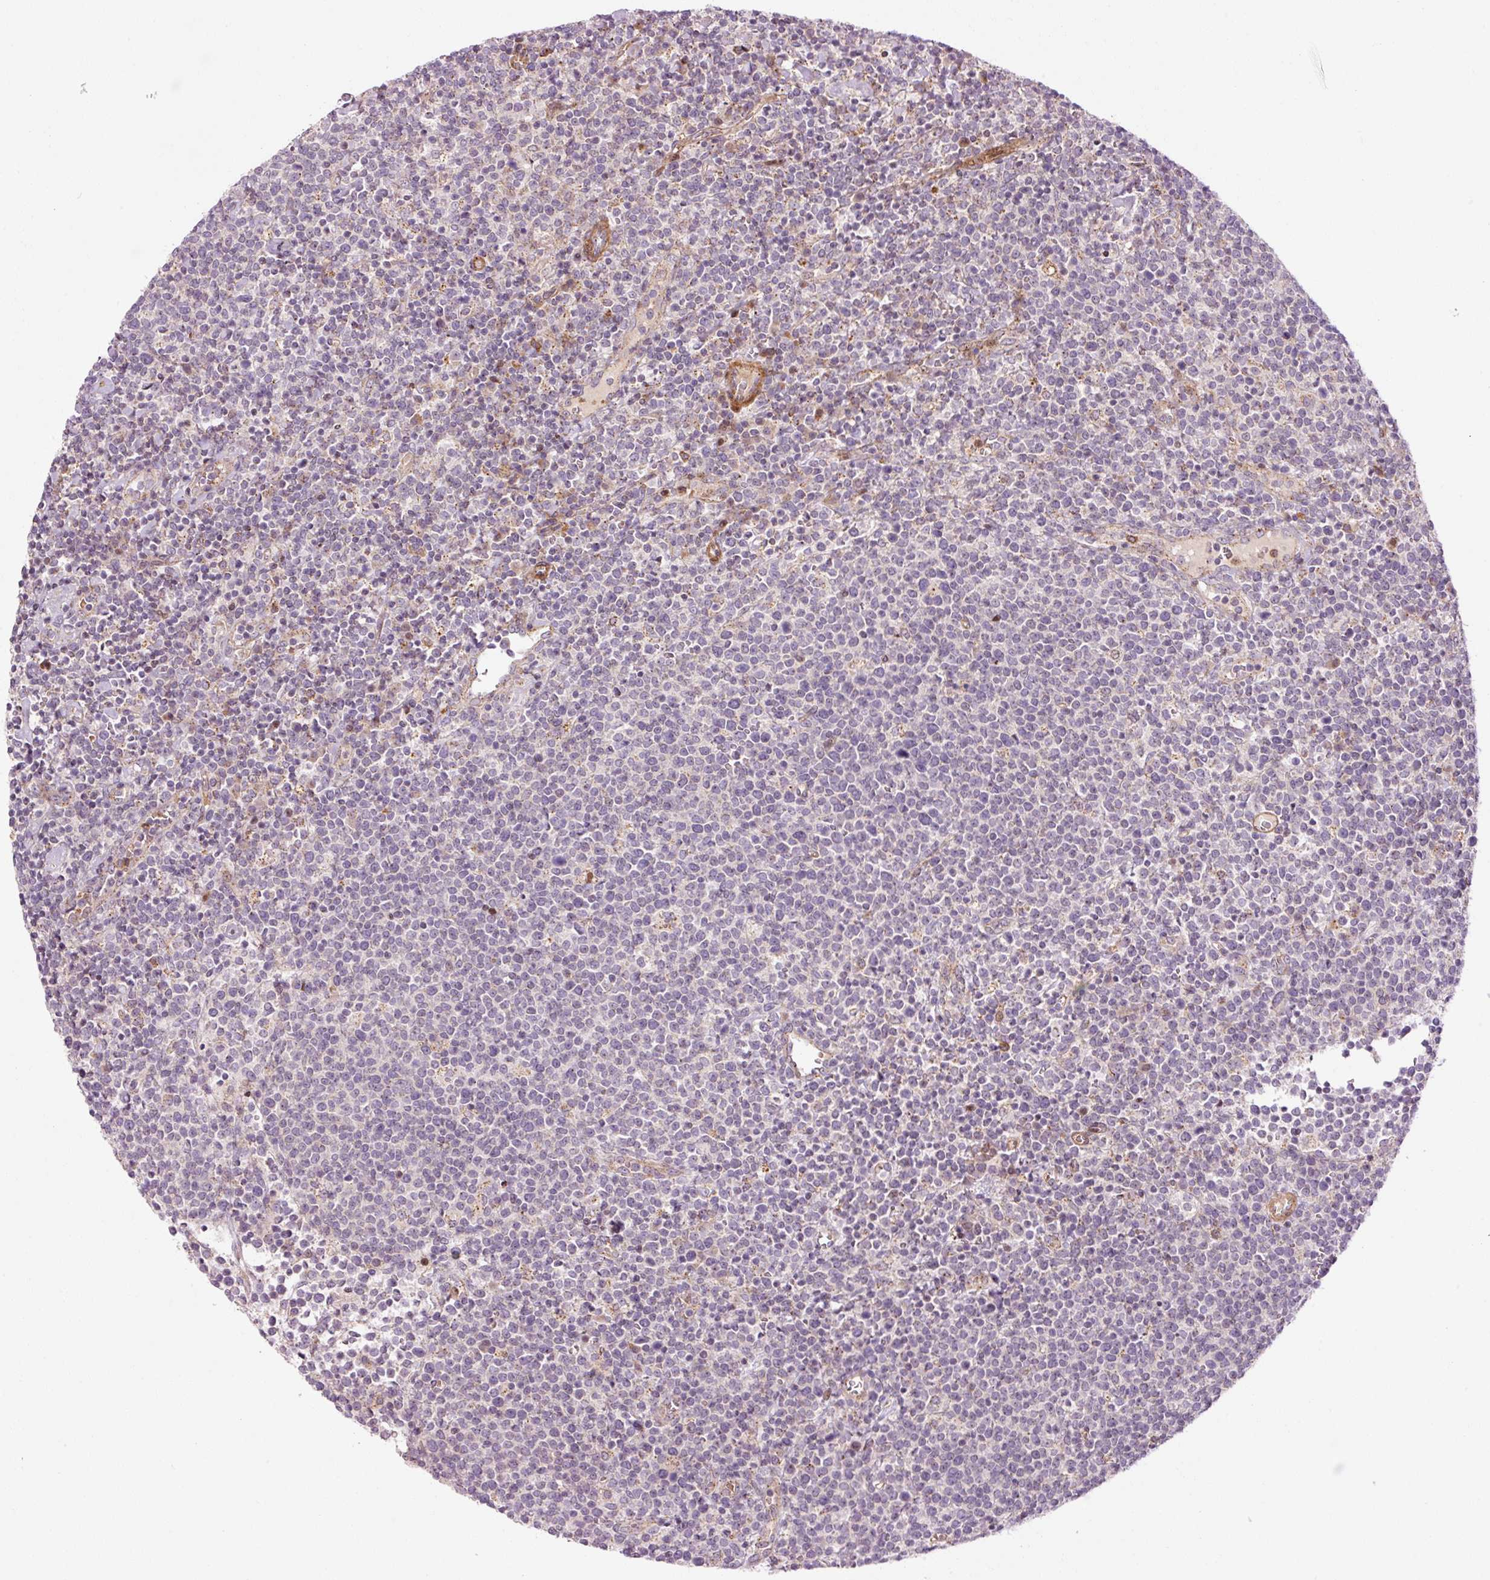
{"staining": {"intensity": "negative", "quantity": "none", "location": "none"}, "tissue": "lymphoma", "cell_type": "Tumor cells", "image_type": "cancer", "snomed": [{"axis": "morphology", "description": "Malignant lymphoma, non-Hodgkin's type, High grade"}, {"axis": "topography", "description": "Lymph node"}], "caption": "There is no significant staining in tumor cells of malignant lymphoma, non-Hodgkin's type (high-grade).", "gene": "ANKRD20A1", "patient": {"sex": "male", "age": 61}}